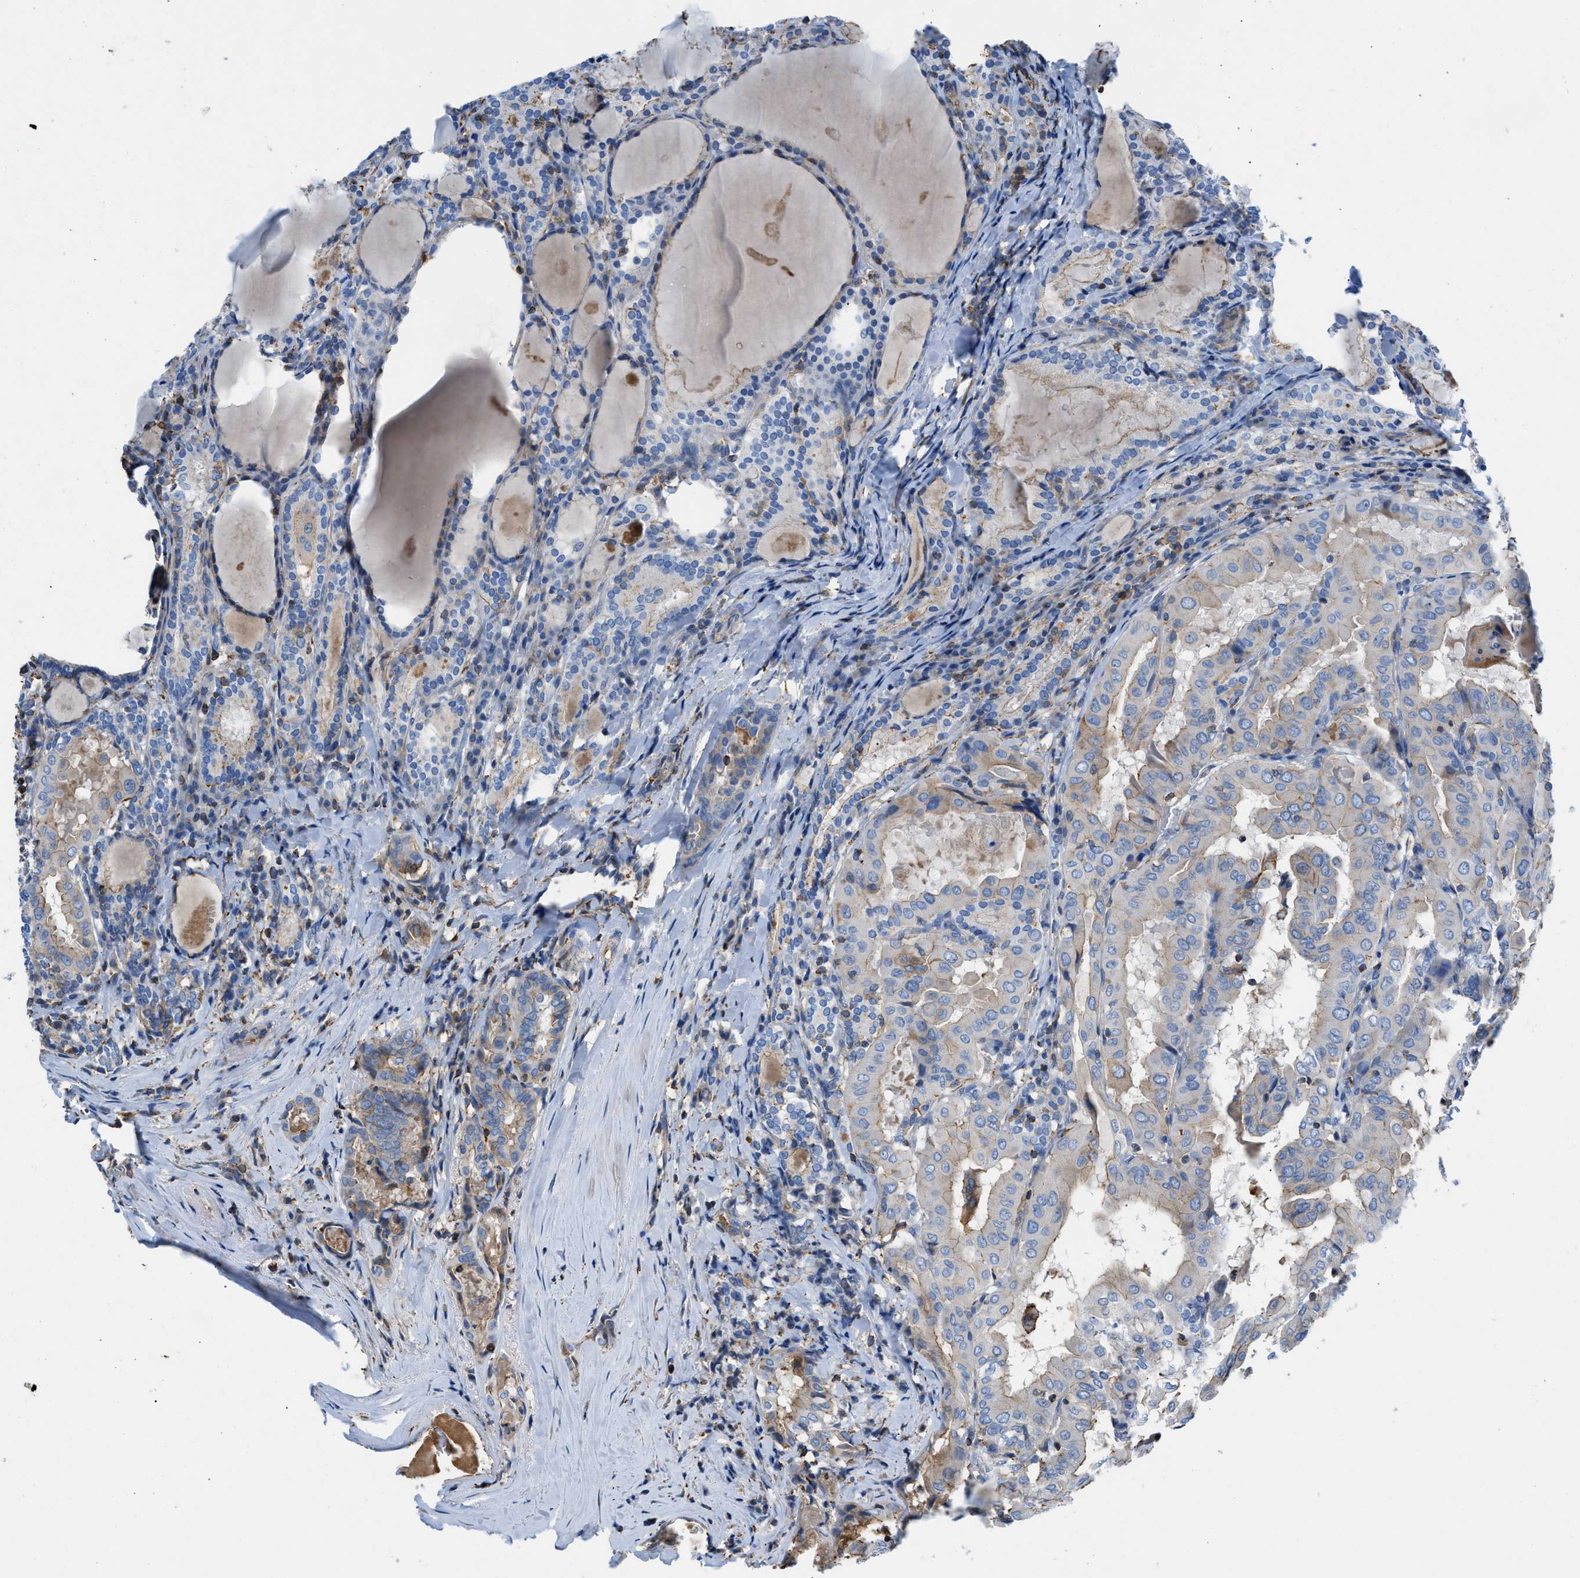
{"staining": {"intensity": "moderate", "quantity": "<25%", "location": "cytoplasmic/membranous"}, "tissue": "thyroid cancer", "cell_type": "Tumor cells", "image_type": "cancer", "snomed": [{"axis": "morphology", "description": "Papillary adenocarcinoma, NOS"}, {"axis": "topography", "description": "Thyroid gland"}], "caption": "Immunohistochemistry photomicrograph of thyroid cancer stained for a protein (brown), which shows low levels of moderate cytoplasmic/membranous positivity in about <25% of tumor cells.", "gene": "ATP6V0D1", "patient": {"sex": "female", "age": 42}}